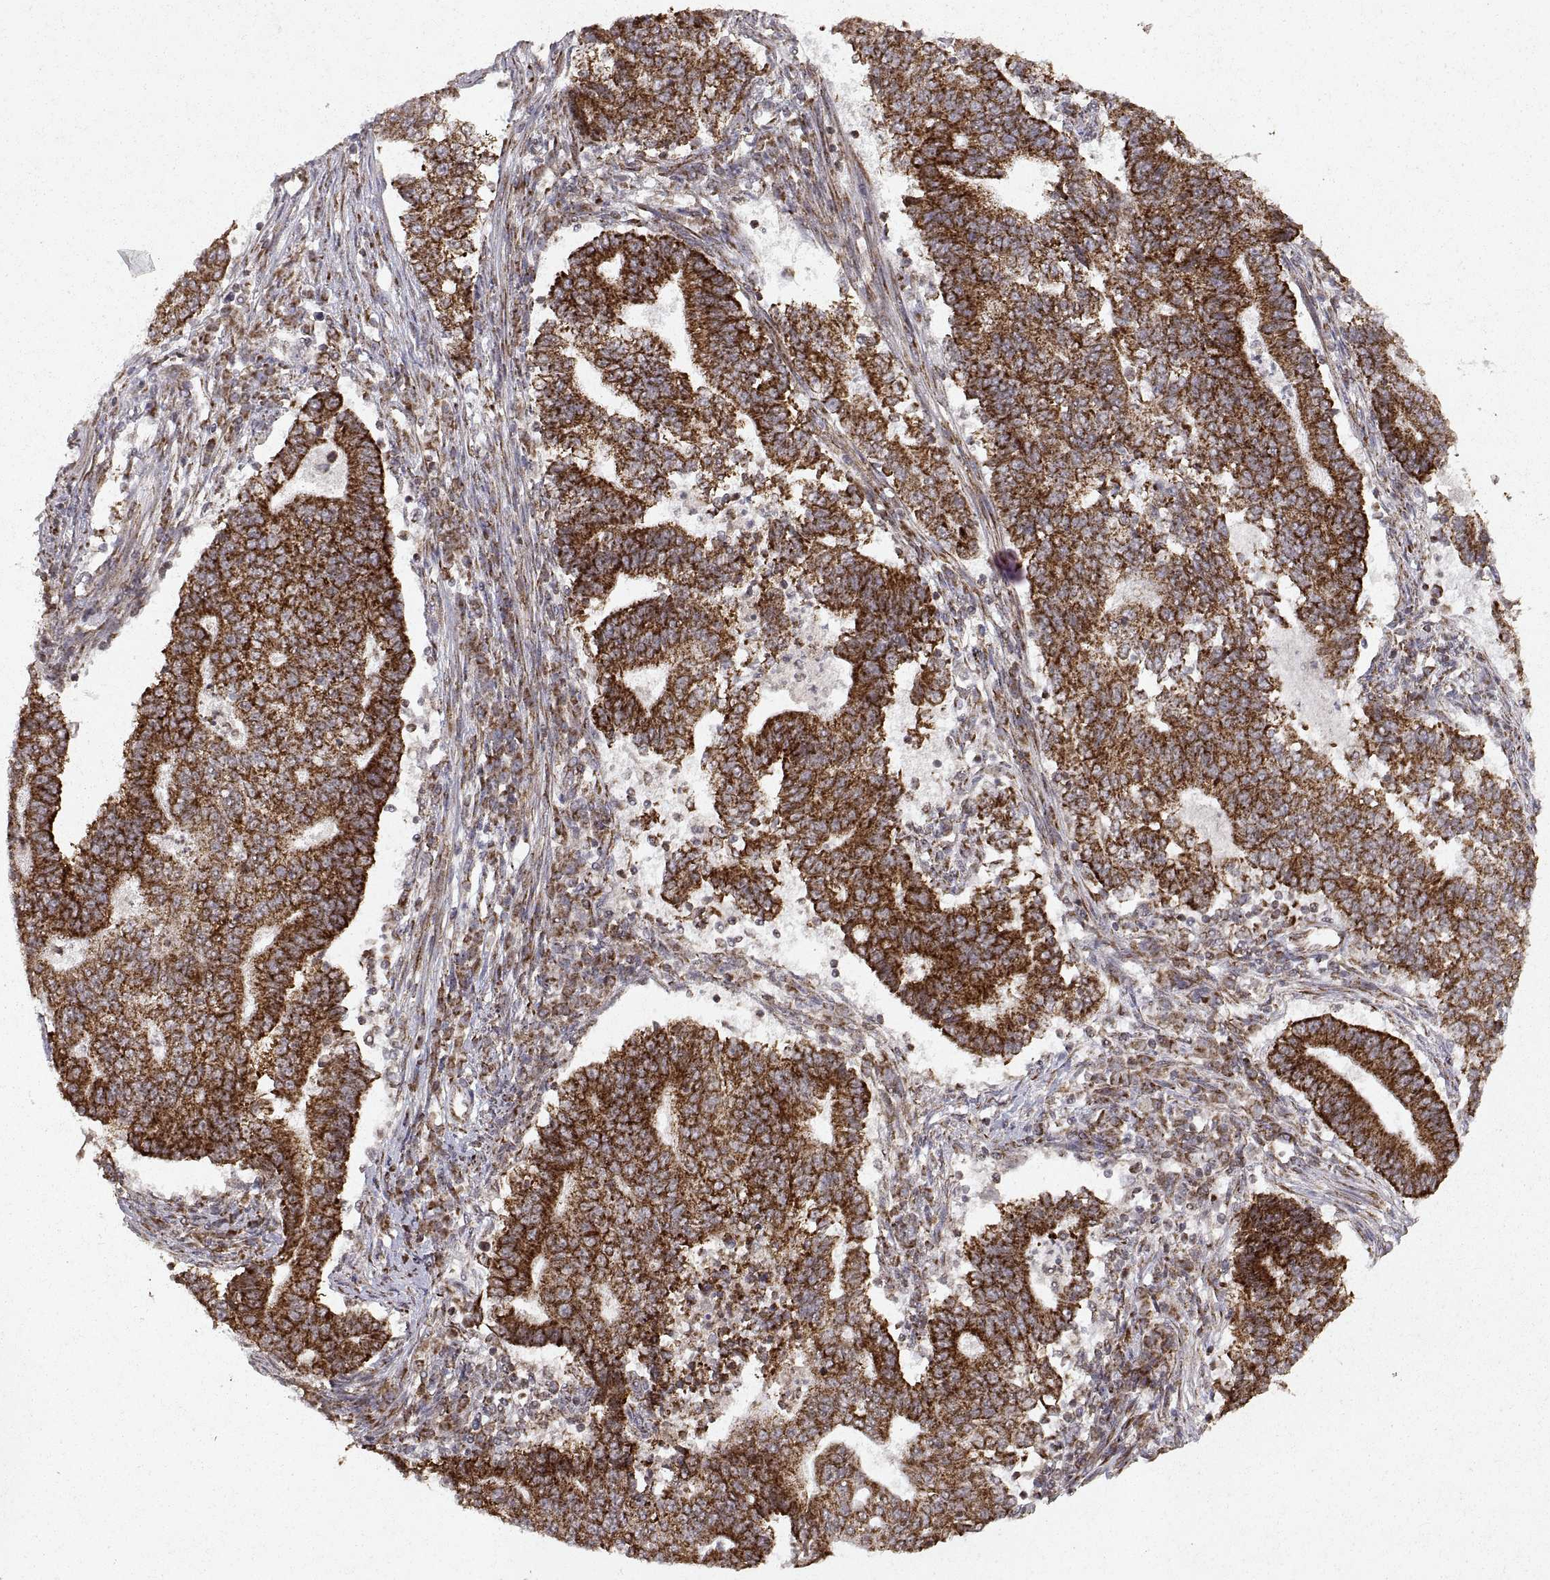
{"staining": {"intensity": "strong", "quantity": ">75%", "location": "cytoplasmic/membranous"}, "tissue": "endometrial cancer", "cell_type": "Tumor cells", "image_type": "cancer", "snomed": [{"axis": "morphology", "description": "Adenocarcinoma, NOS"}, {"axis": "topography", "description": "Uterus"}, {"axis": "topography", "description": "Endometrium"}], "caption": "Endometrial adenocarcinoma stained for a protein (brown) reveals strong cytoplasmic/membranous positive staining in approximately >75% of tumor cells.", "gene": "MANBAL", "patient": {"sex": "female", "age": 54}}